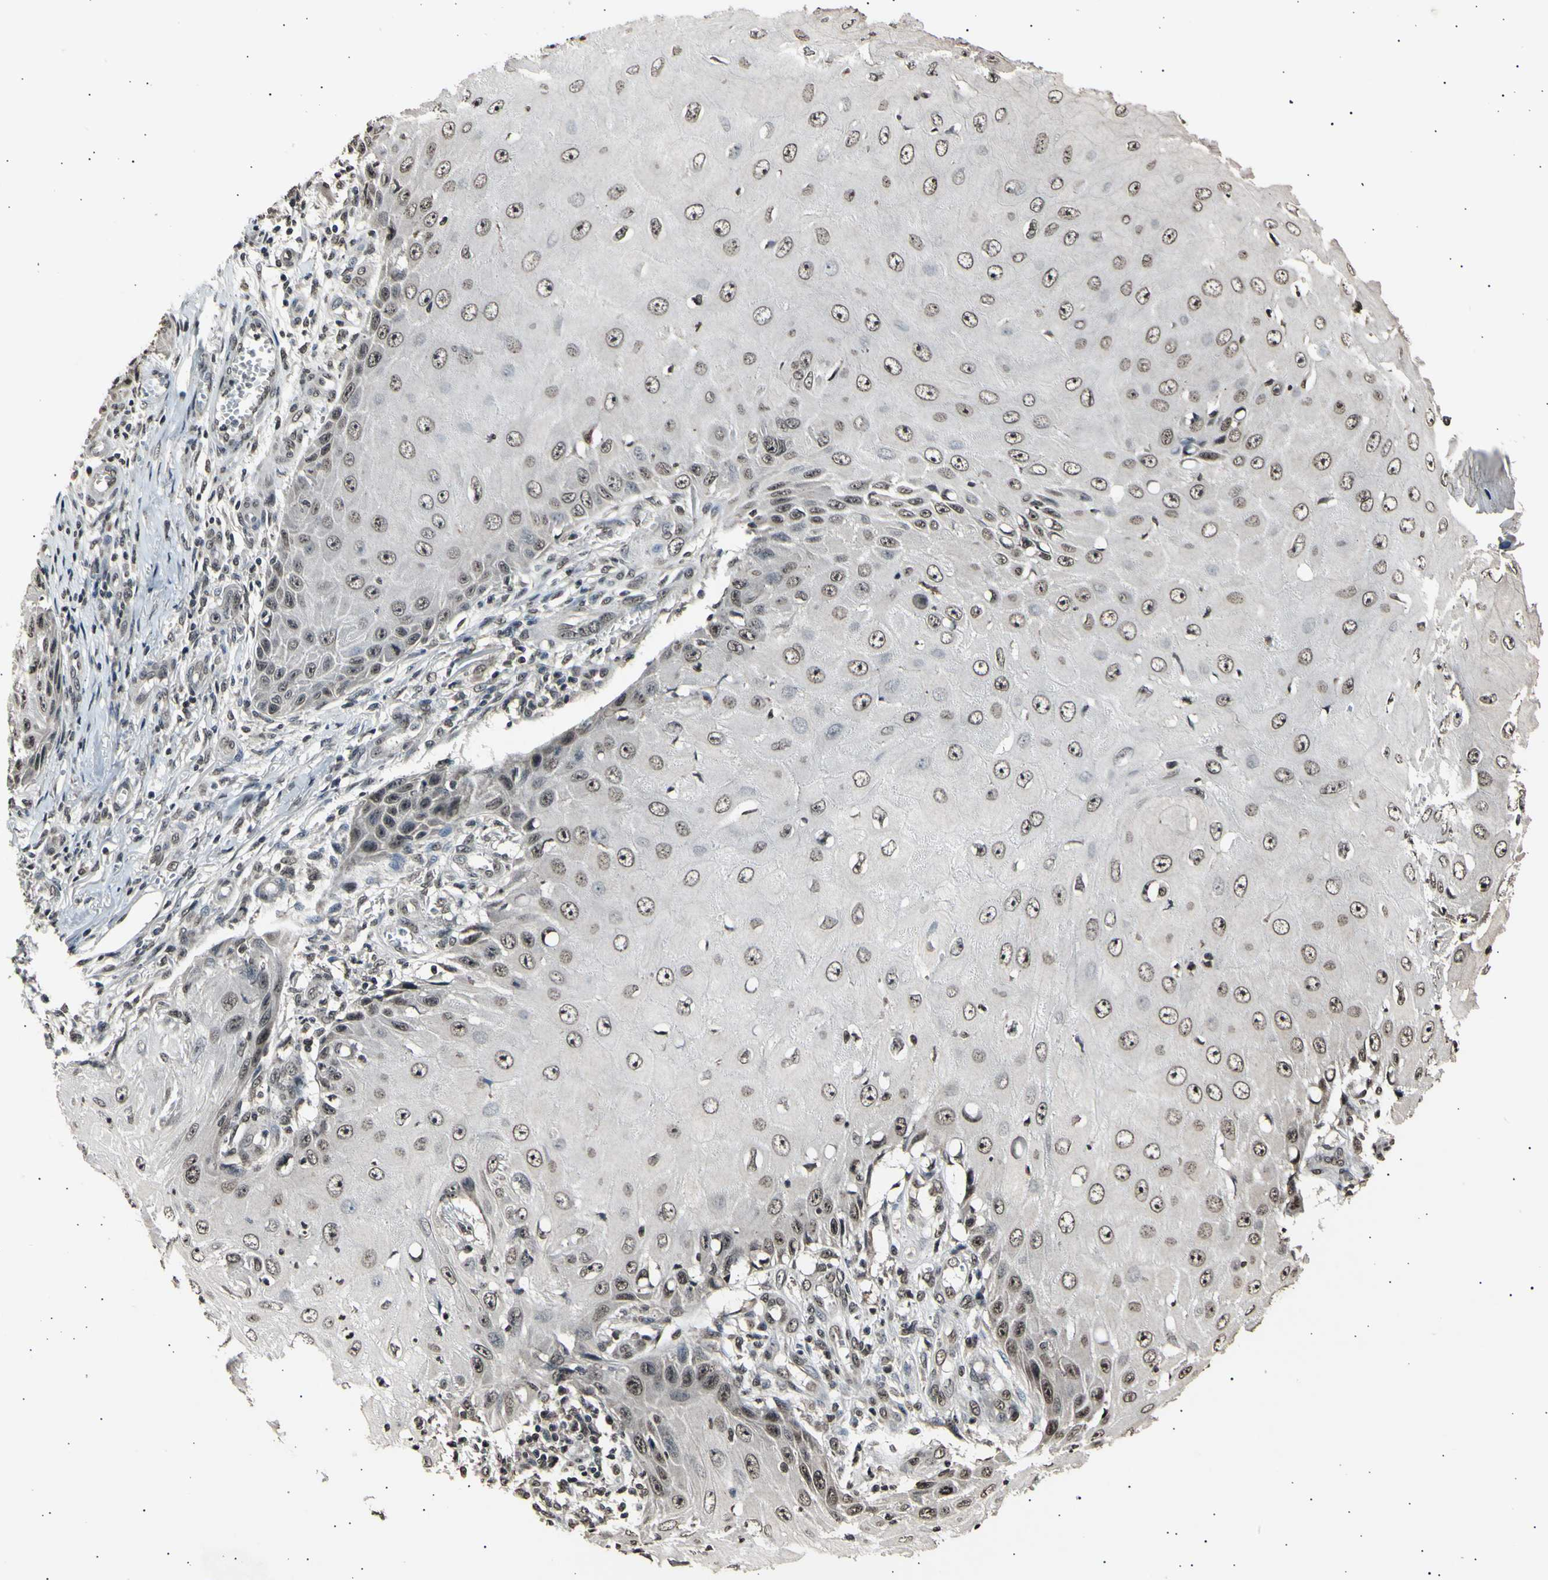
{"staining": {"intensity": "strong", "quantity": ">75%", "location": "cytoplasmic/membranous,nuclear"}, "tissue": "skin cancer", "cell_type": "Tumor cells", "image_type": "cancer", "snomed": [{"axis": "morphology", "description": "Squamous cell carcinoma, NOS"}, {"axis": "topography", "description": "Skin"}], "caption": "Protein expression analysis of skin cancer (squamous cell carcinoma) reveals strong cytoplasmic/membranous and nuclear positivity in approximately >75% of tumor cells. (IHC, brightfield microscopy, high magnification).", "gene": "ANAPC7", "patient": {"sex": "female", "age": 73}}